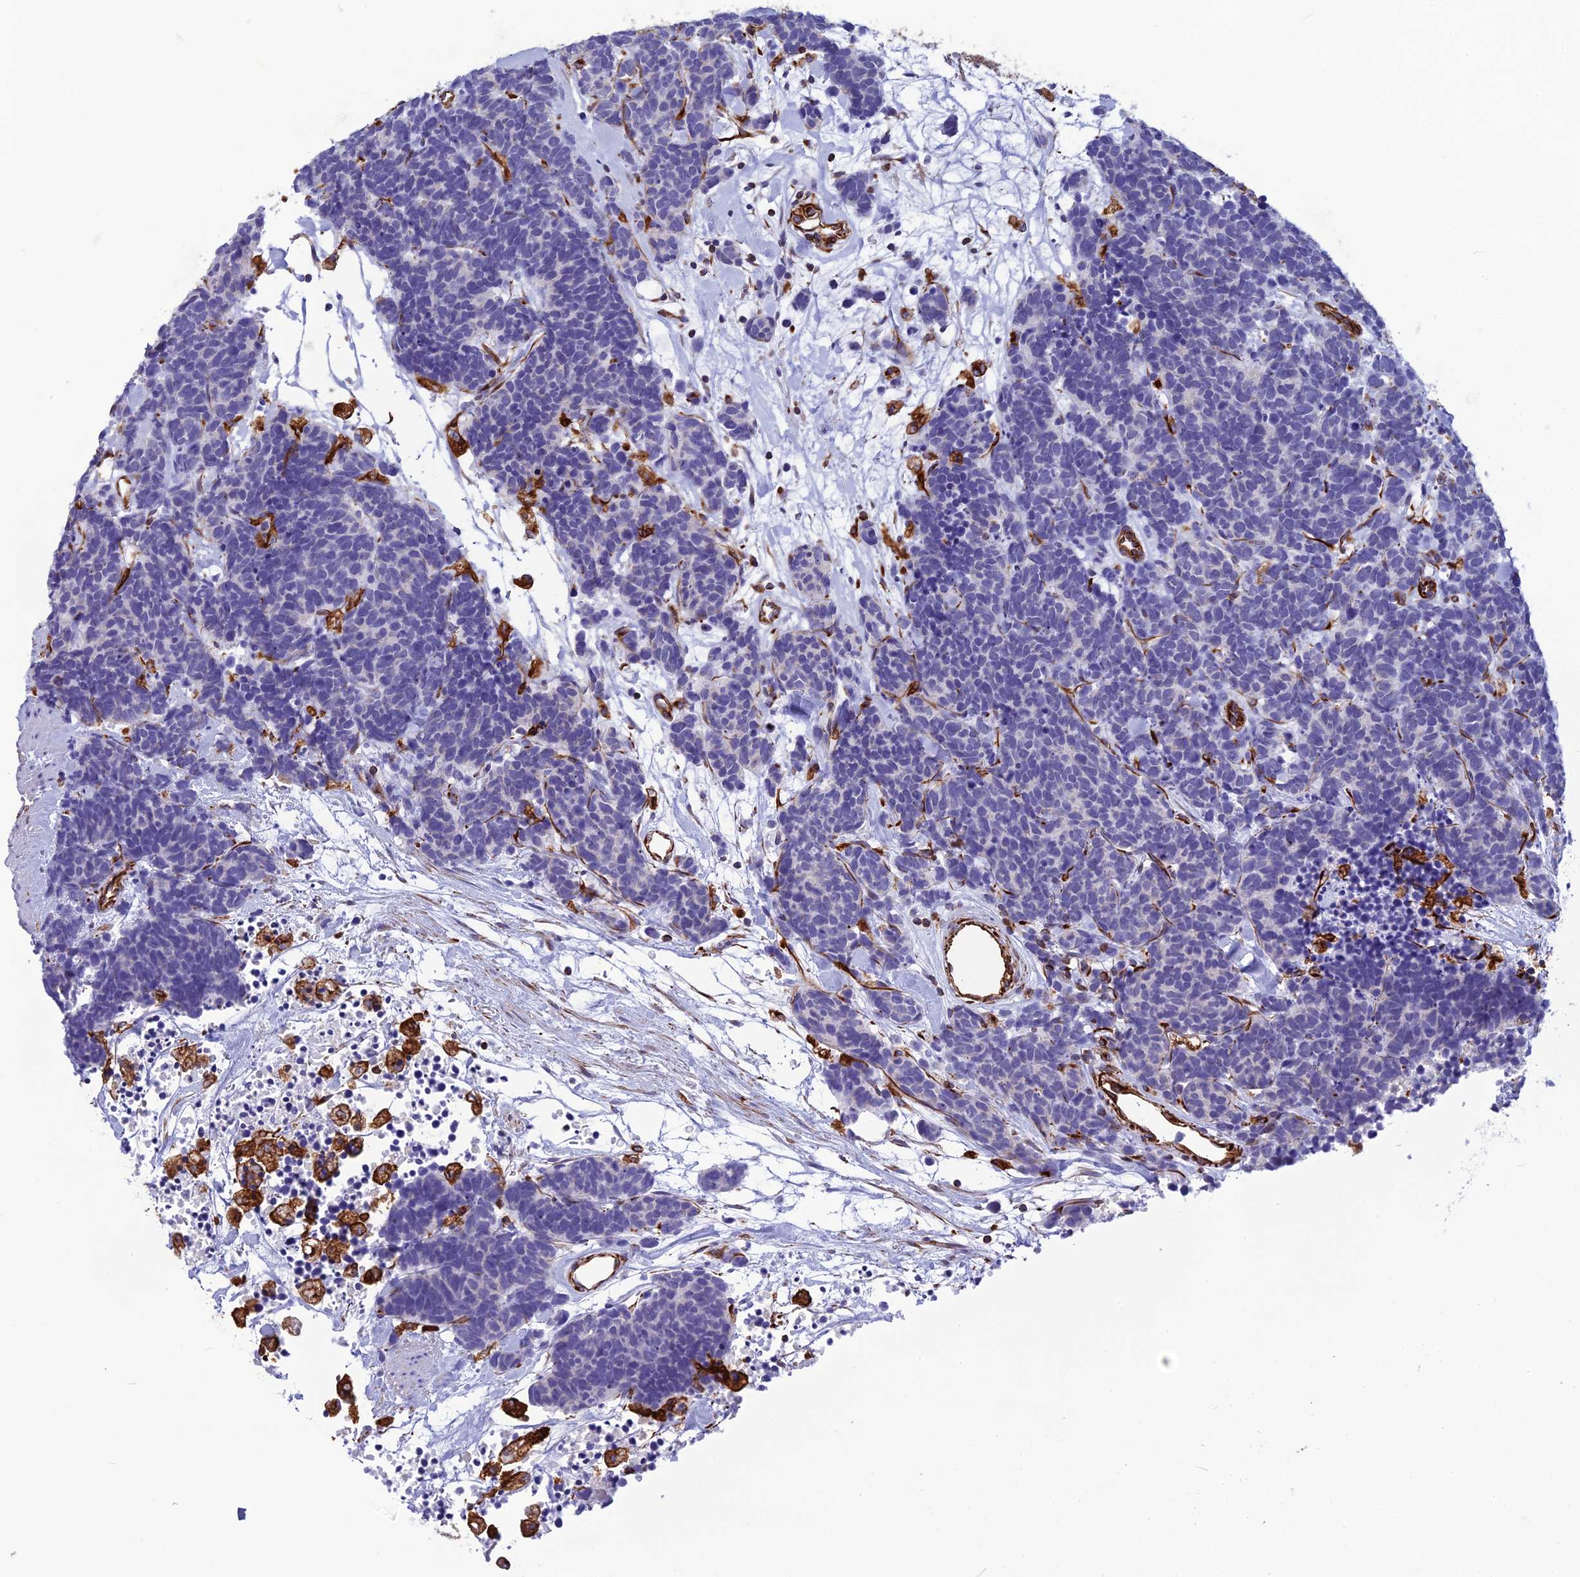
{"staining": {"intensity": "negative", "quantity": "none", "location": "none"}, "tissue": "carcinoid", "cell_type": "Tumor cells", "image_type": "cancer", "snomed": [{"axis": "morphology", "description": "Carcinoma, NOS"}, {"axis": "morphology", "description": "Carcinoid, malignant, NOS"}, {"axis": "topography", "description": "Urinary bladder"}], "caption": "High magnification brightfield microscopy of carcinoid (malignant) stained with DAB (brown) and counterstained with hematoxylin (blue): tumor cells show no significant positivity. (DAB (3,3'-diaminobenzidine) immunohistochemistry, high magnification).", "gene": "FBXL20", "patient": {"sex": "male", "age": 57}}